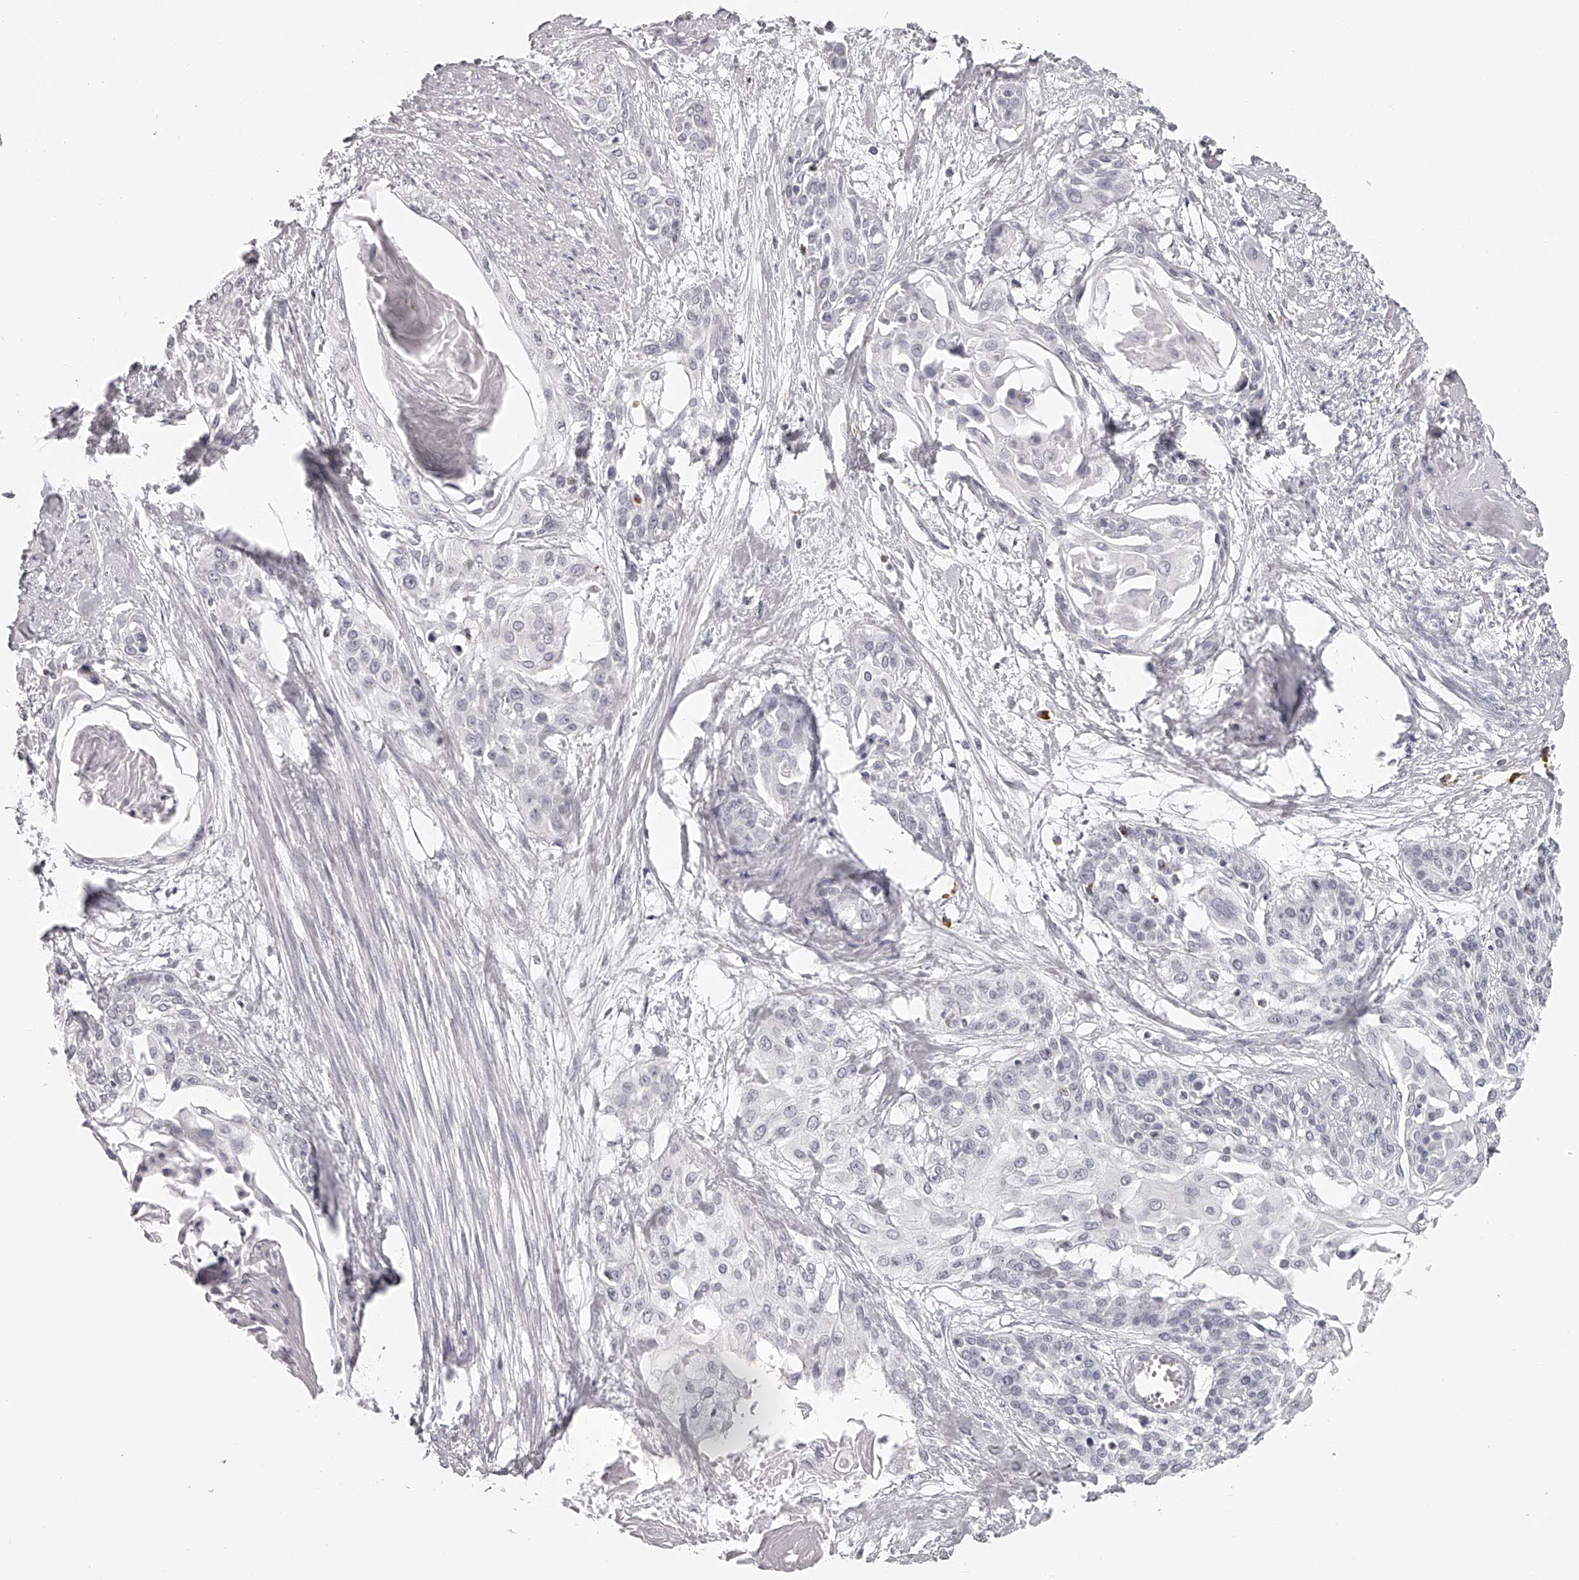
{"staining": {"intensity": "negative", "quantity": "none", "location": "none"}, "tissue": "cervical cancer", "cell_type": "Tumor cells", "image_type": "cancer", "snomed": [{"axis": "morphology", "description": "Squamous cell carcinoma, NOS"}, {"axis": "topography", "description": "Cervix"}], "caption": "A micrograph of cervical squamous cell carcinoma stained for a protein demonstrates no brown staining in tumor cells.", "gene": "SEC11C", "patient": {"sex": "female", "age": 57}}